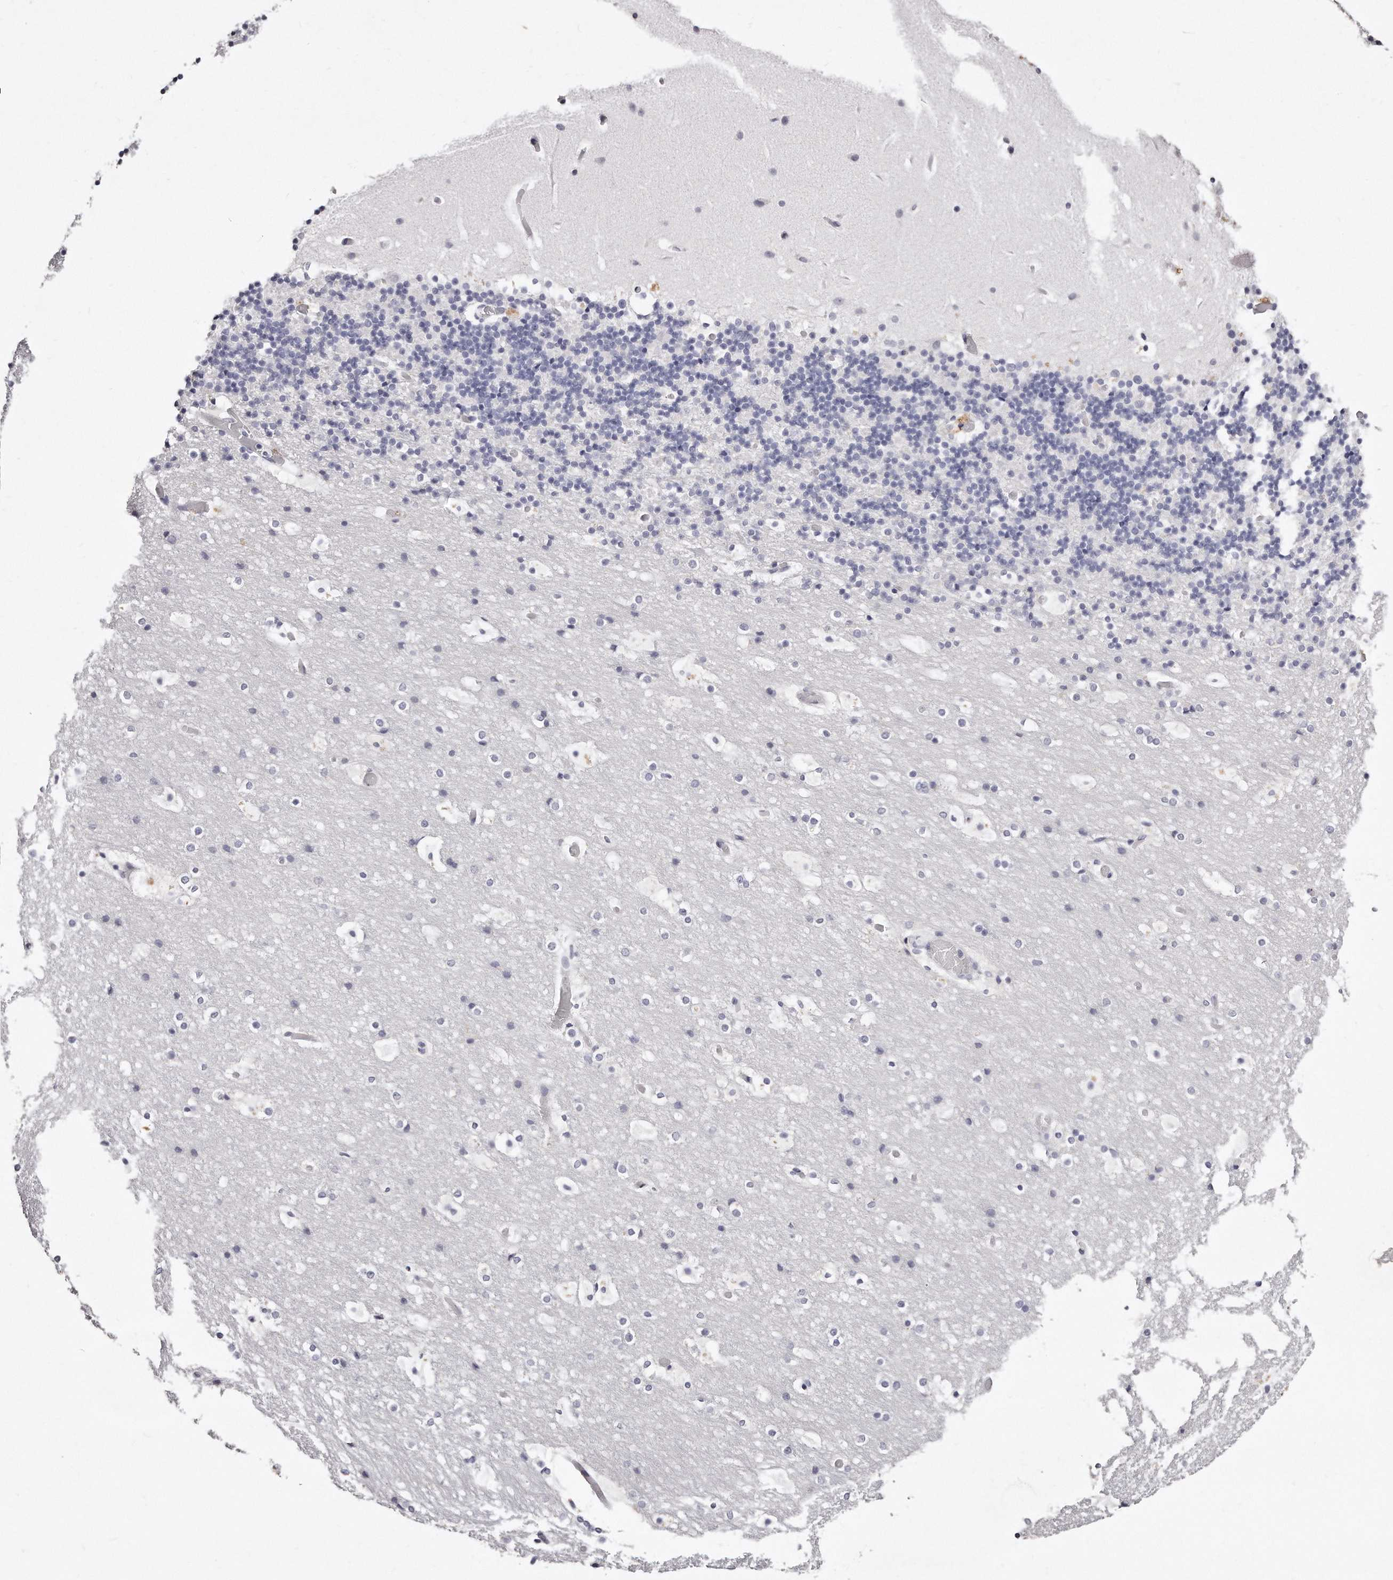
{"staining": {"intensity": "negative", "quantity": "none", "location": "none"}, "tissue": "cerebellum", "cell_type": "Cells in granular layer", "image_type": "normal", "snomed": [{"axis": "morphology", "description": "Normal tissue, NOS"}, {"axis": "topography", "description": "Cerebellum"}], "caption": "A micrograph of cerebellum stained for a protein exhibits no brown staining in cells in granular layer.", "gene": "GDA", "patient": {"sex": "male", "age": 57}}